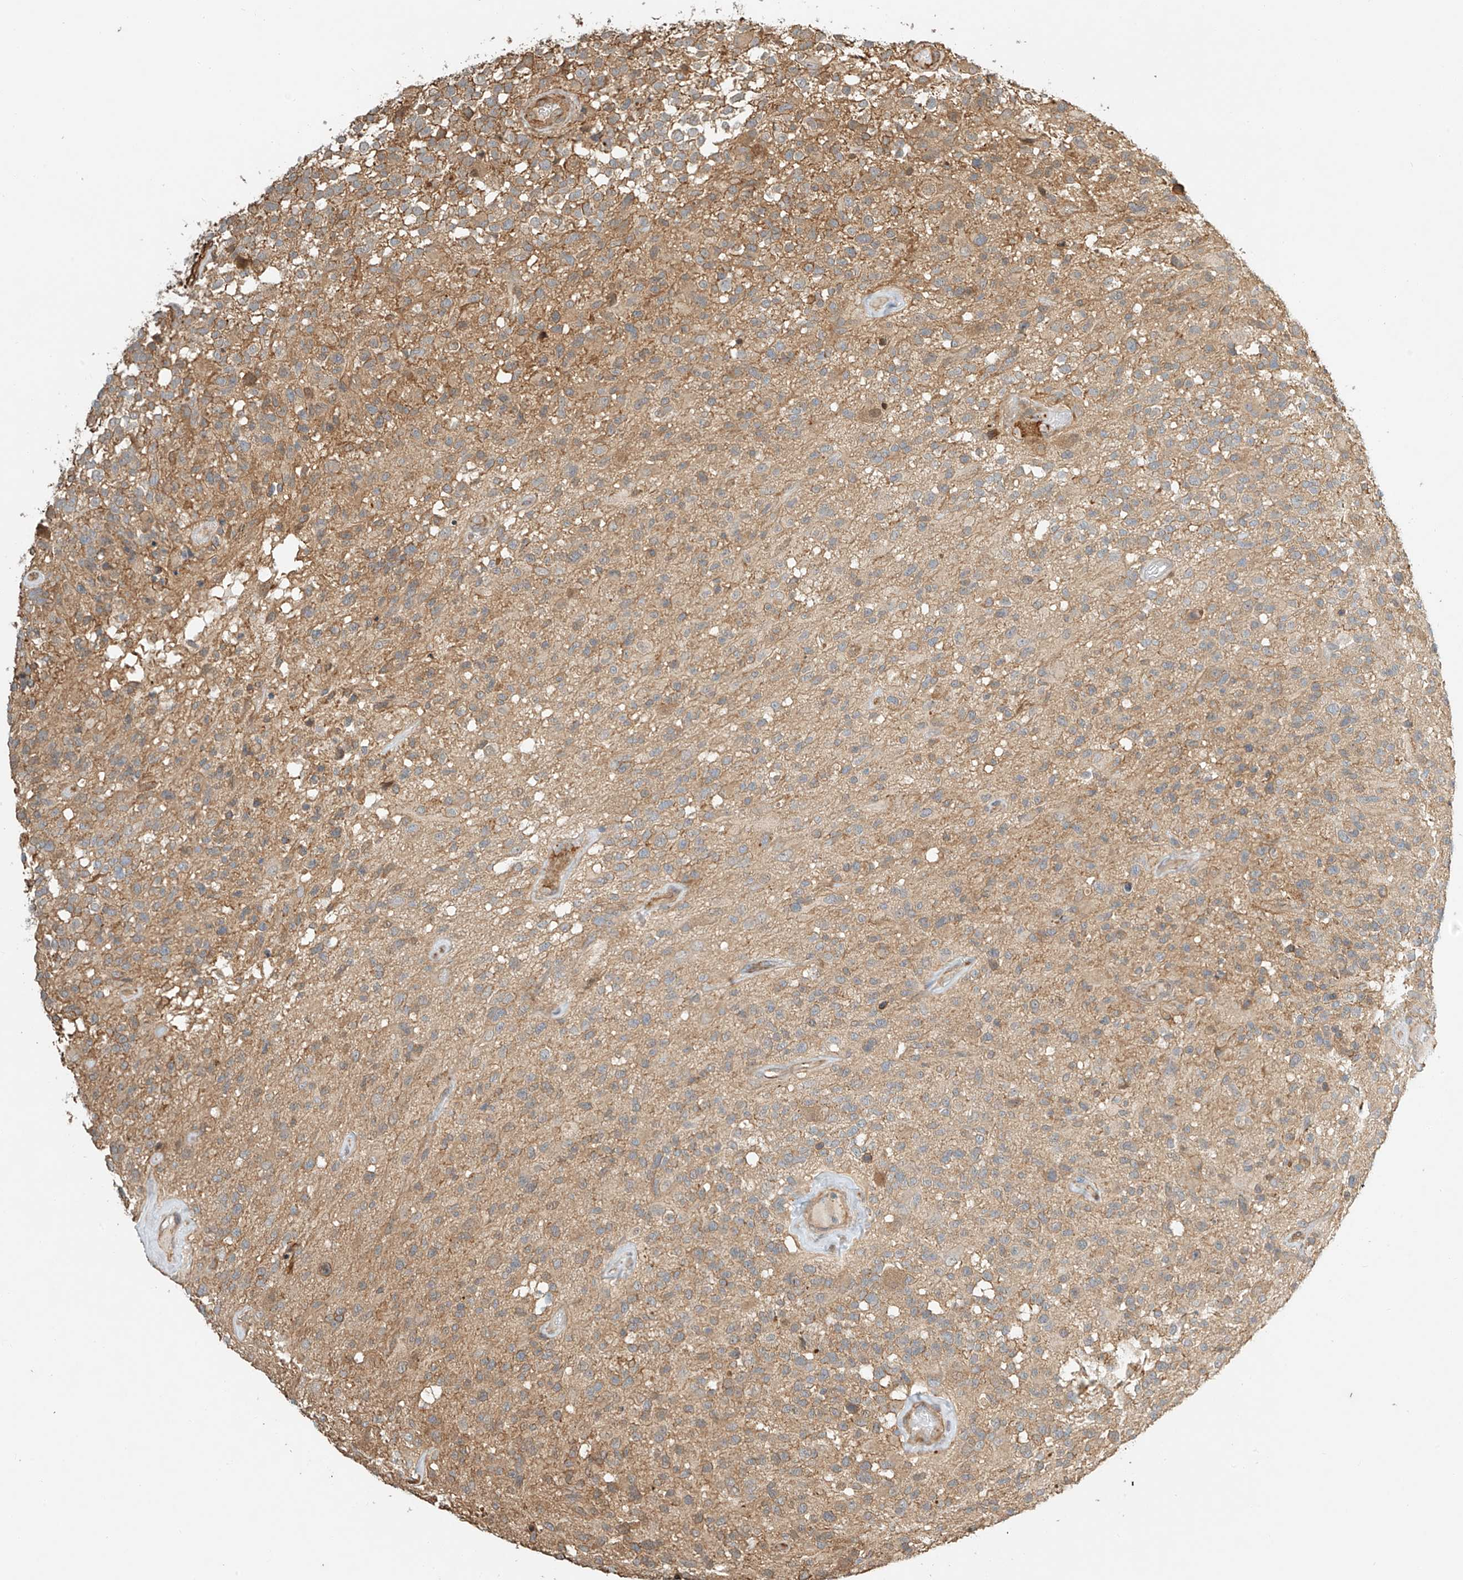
{"staining": {"intensity": "weak", "quantity": ">75%", "location": "cytoplasmic/membranous"}, "tissue": "glioma", "cell_type": "Tumor cells", "image_type": "cancer", "snomed": [{"axis": "morphology", "description": "Glioma, malignant, High grade"}, {"axis": "morphology", "description": "Glioblastoma, NOS"}, {"axis": "topography", "description": "Brain"}], "caption": "A low amount of weak cytoplasmic/membranous expression is identified in approximately >75% of tumor cells in glioma tissue.", "gene": "CSMD3", "patient": {"sex": "male", "age": 60}}